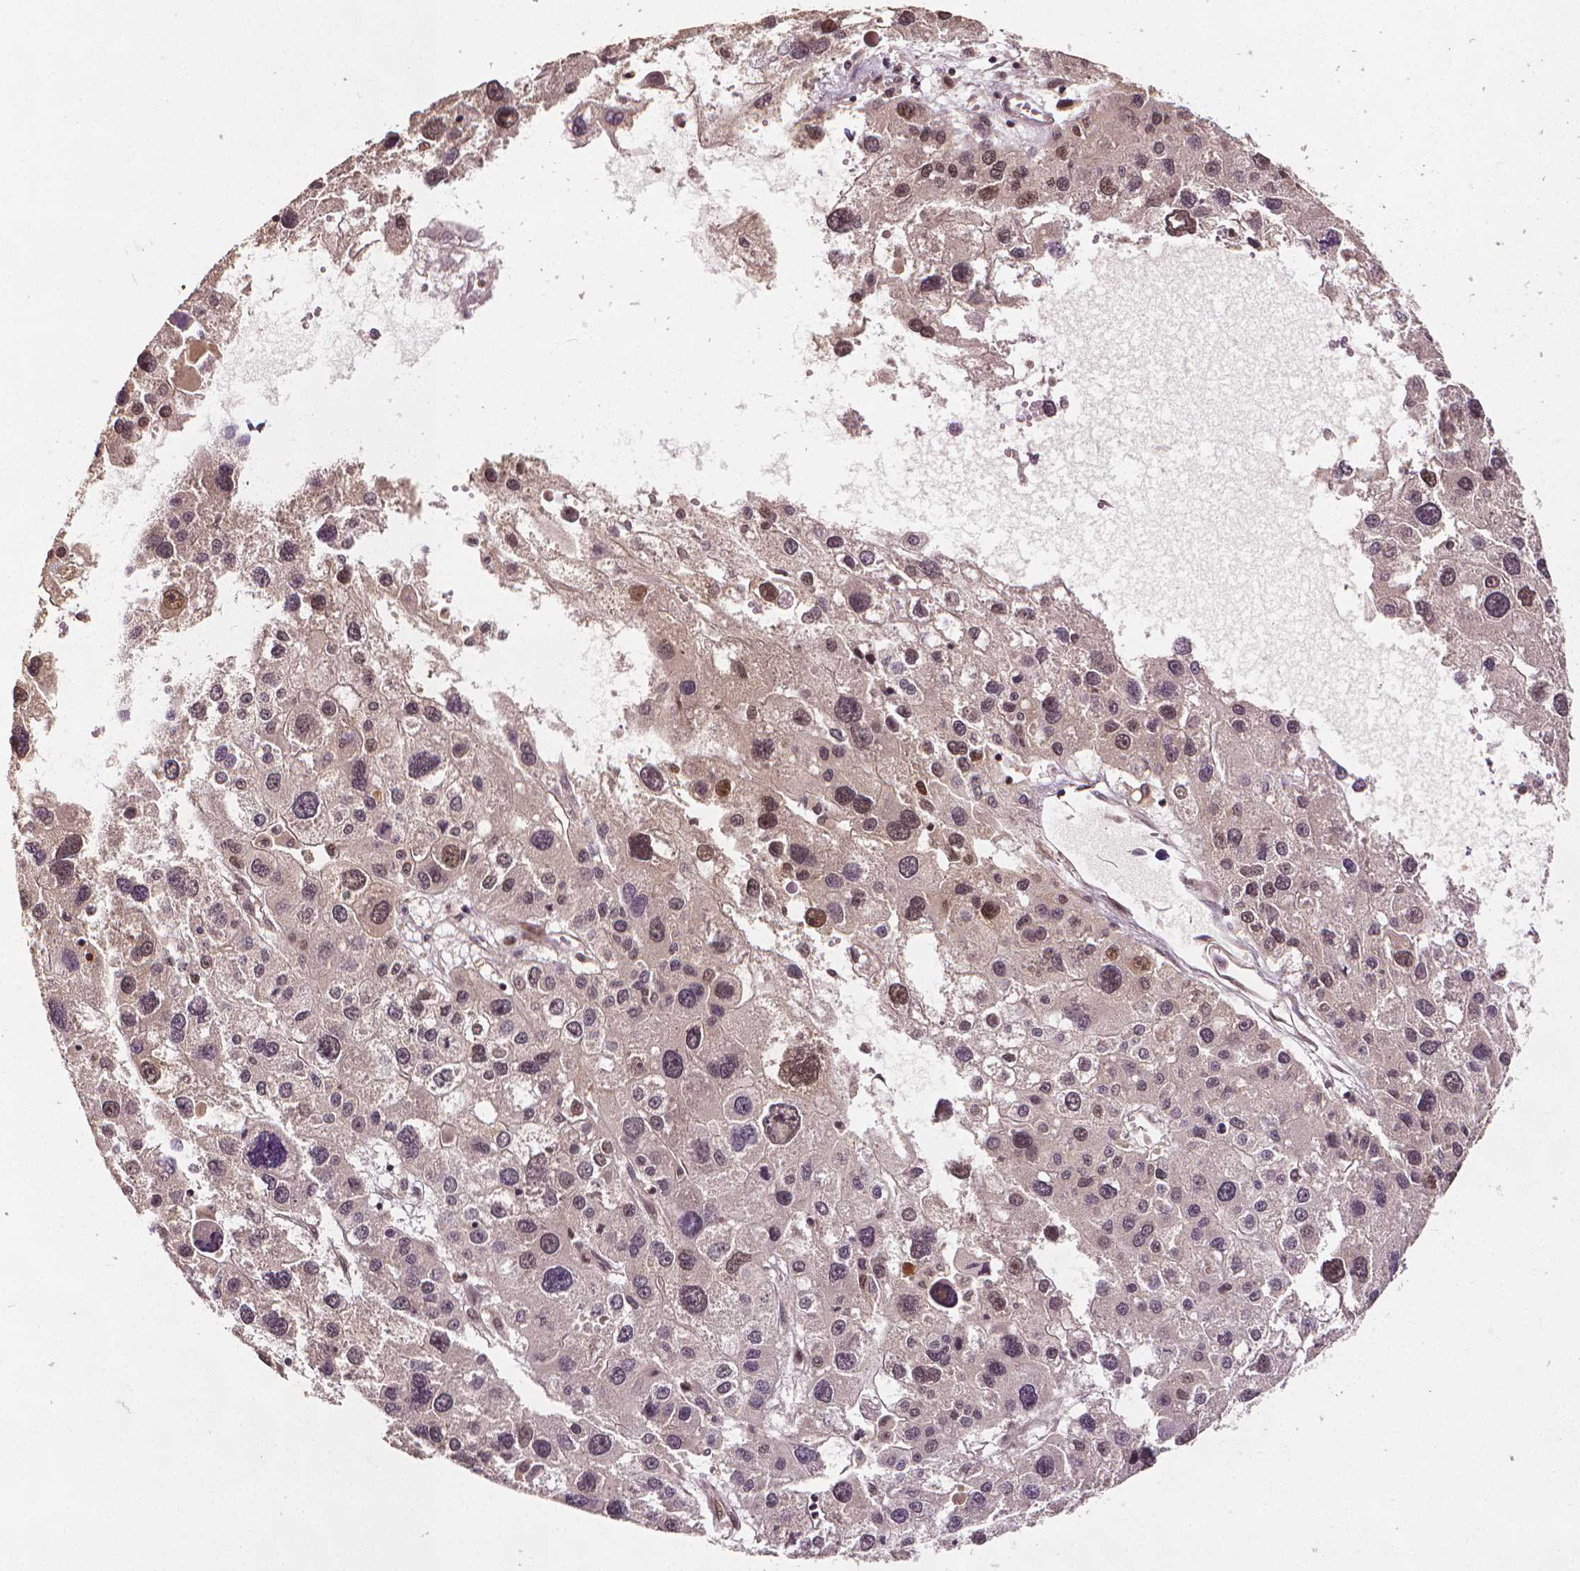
{"staining": {"intensity": "negative", "quantity": "none", "location": "none"}, "tissue": "liver cancer", "cell_type": "Tumor cells", "image_type": "cancer", "snomed": [{"axis": "morphology", "description": "Carcinoma, Hepatocellular, NOS"}, {"axis": "topography", "description": "Liver"}], "caption": "This is an immunohistochemistry micrograph of liver hepatocellular carcinoma. There is no expression in tumor cells.", "gene": "STAT3", "patient": {"sex": "male", "age": 73}}